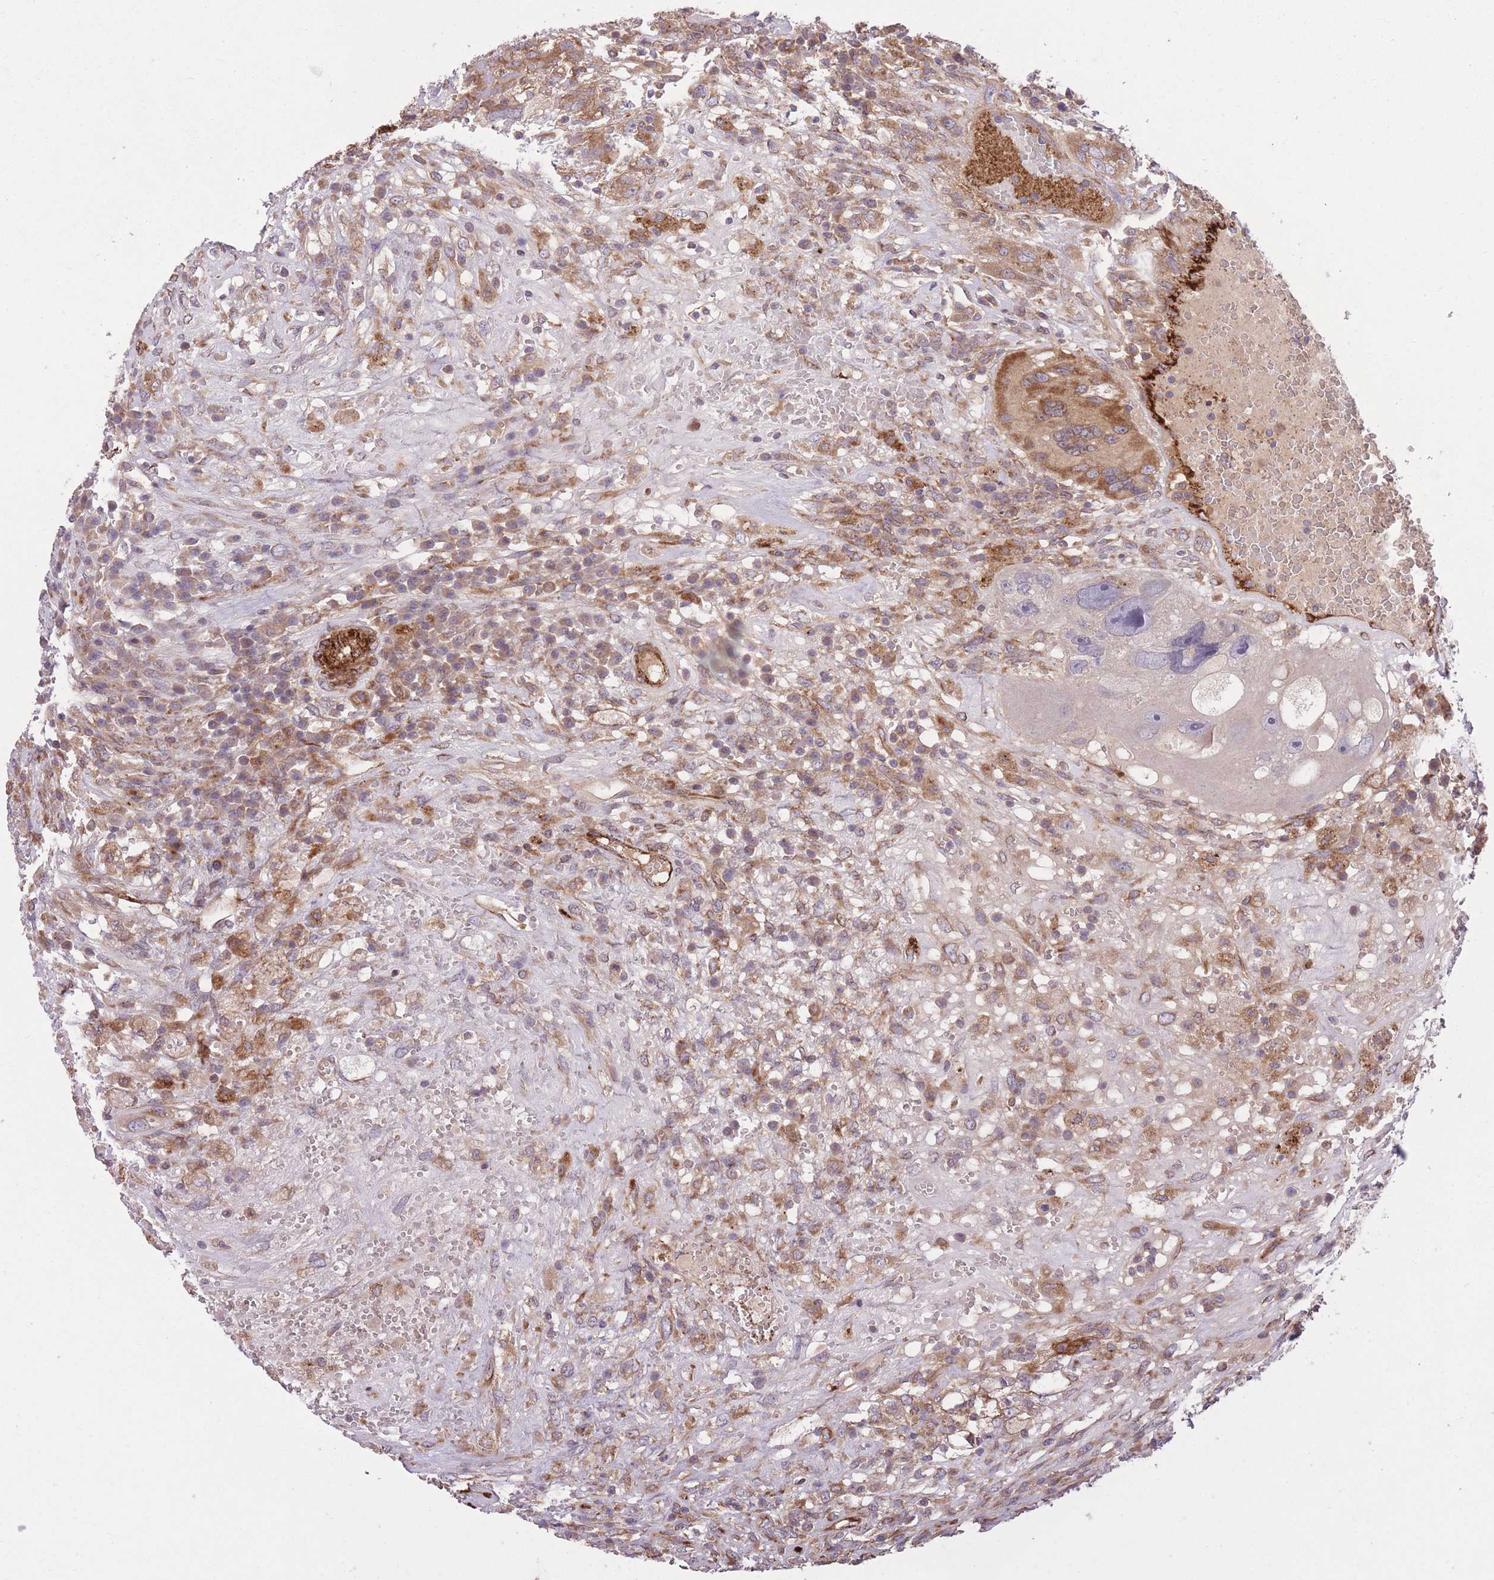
{"staining": {"intensity": "moderate", "quantity": "<25%", "location": "cytoplasmic/membranous"}, "tissue": "testis cancer", "cell_type": "Tumor cells", "image_type": "cancer", "snomed": [{"axis": "morphology", "description": "Carcinoma, Embryonal, NOS"}, {"axis": "topography", "description": "Testis"}], "caption": "Embryonal carcinoma (testis) stained with a brown dye shows moderate cytoplasmic/membranous positive positivity in about <25% of tumor cells.", "gene": "CISH", "patient": {"sex": "male", "age": 26}}